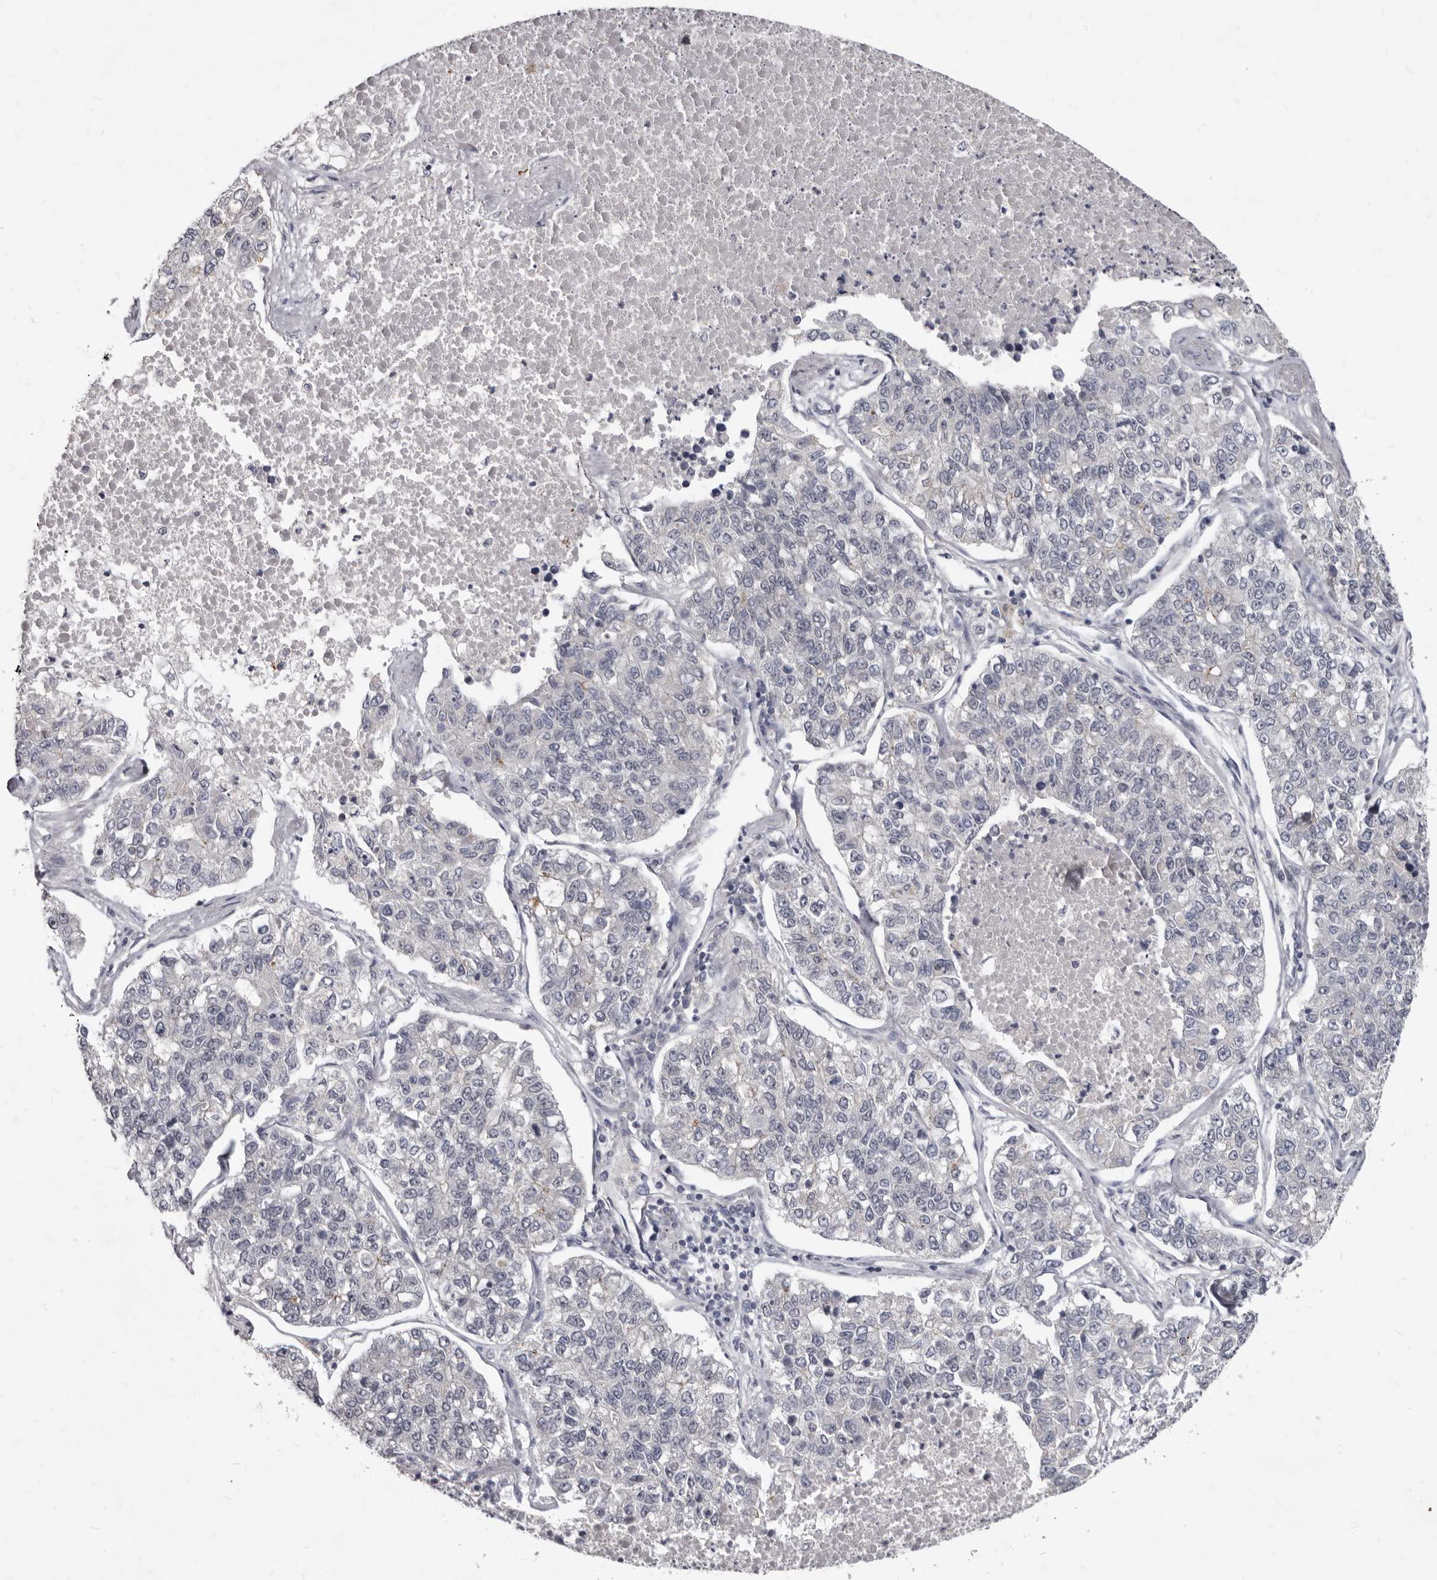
{"staining": {"intensity": "negative", "quantity": "none", "location": "none"}, "tissue": "lung cancer", "cell_type": "Tumor cells", "image_type": "cancer", "snomed": [{"axis": "morphology", "description": "Adenocarcinoma, NOS"}, {"axis": "topography", "description": "Lung"}], "caption": "This is an immunohistochemistry (IHC) photomicrograph of human adenocarcinoma (lung). There is no staining in tumor cells.", "gene": "SULT1E1", "patient": {"sex": "male", "age": 49}}